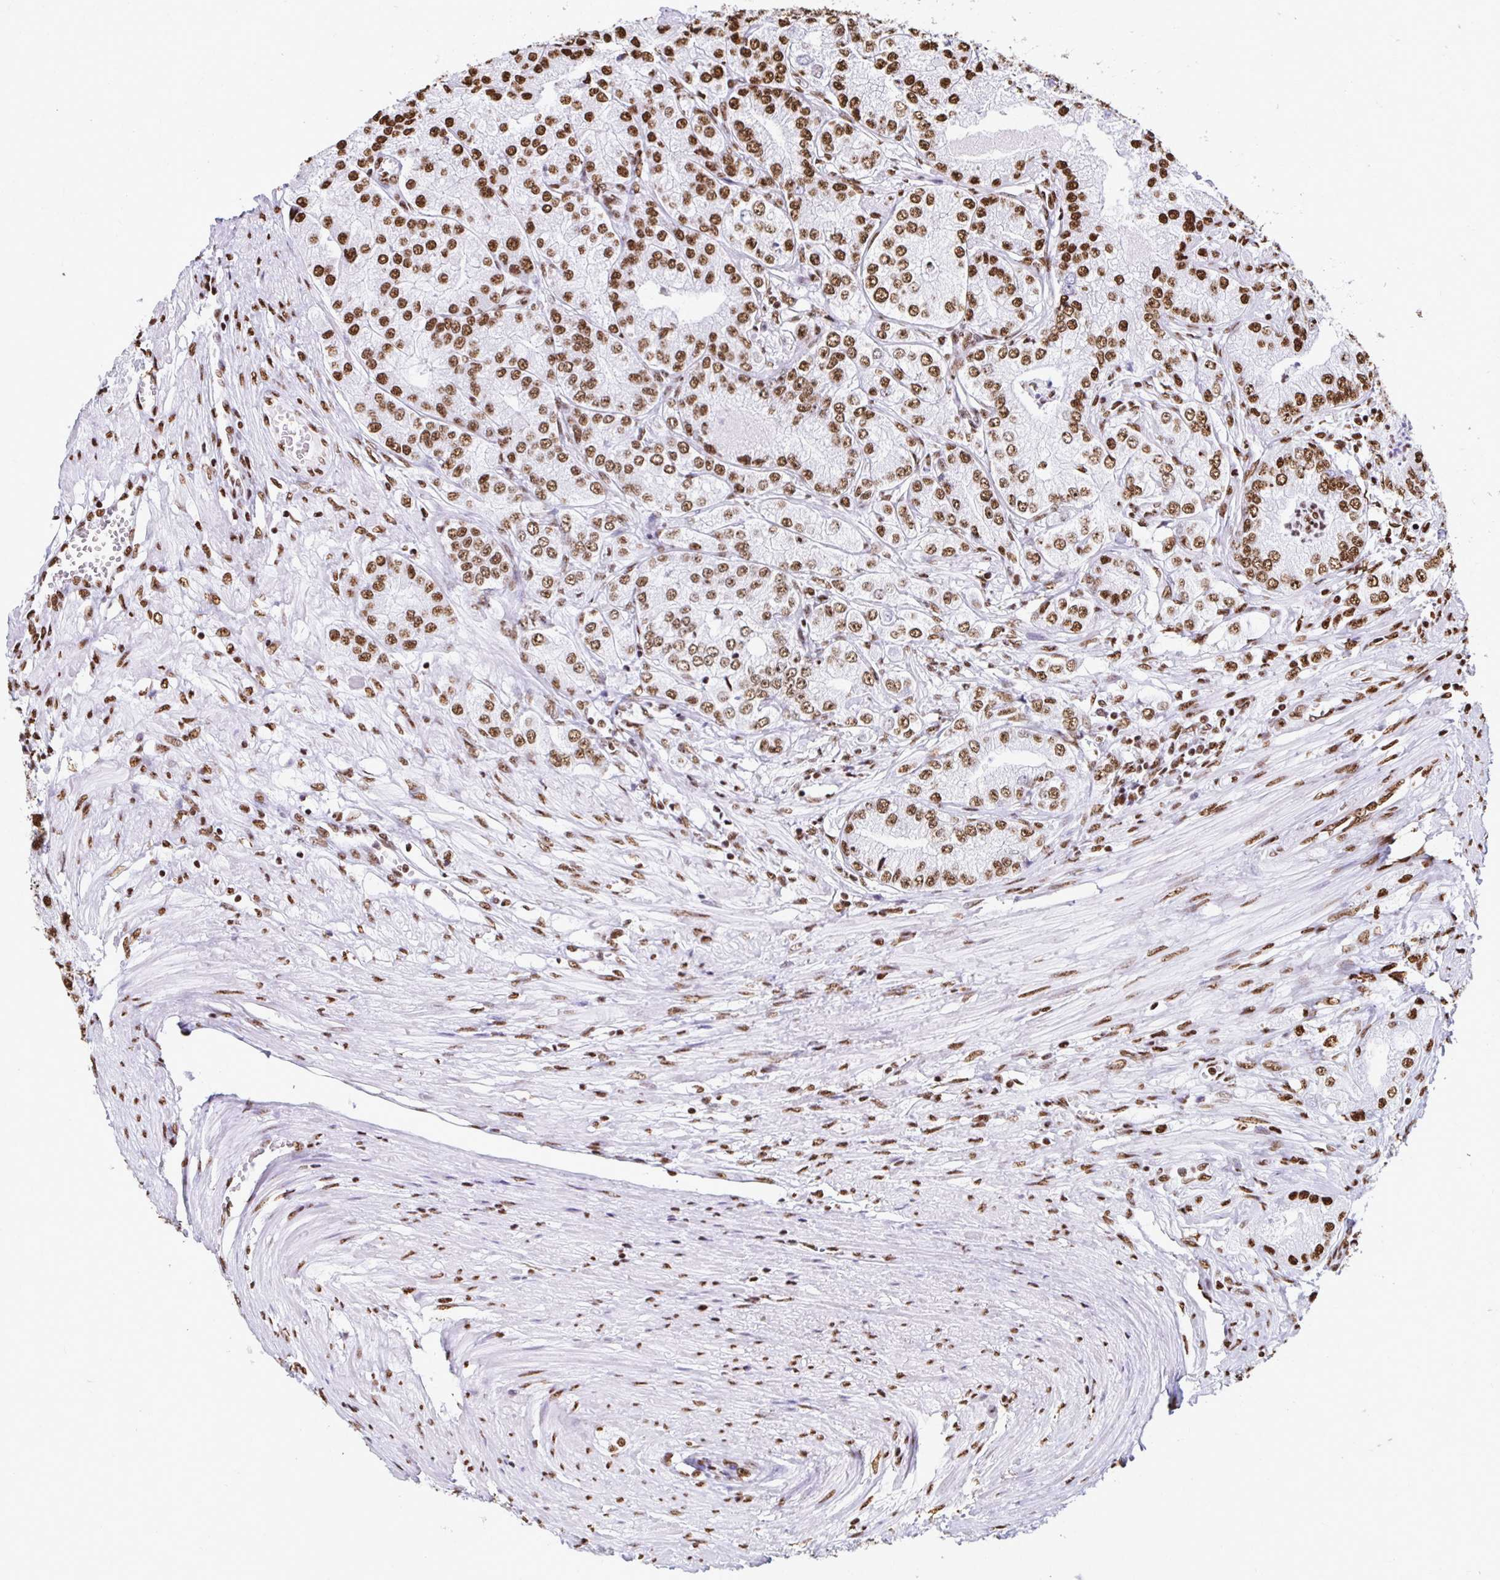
{"staining": {"intensity": "moderate", "quantity": ">75%", "location": "nuclear"}, "tissue": "prostate cancer", "cell_type": "Tumor cells", "image_type": "cancer", "snomed": [{"axis": "morphology", "description": "Adenocarcinoma, High grade"}, {"axis": "topography", "description": "Prostate"}], "caption": "Immunohistochemistry of human prostate cancer (high-grade adenocarcinoma) shows medium levels of moderate nuclear positivity in about >75% of tumor cells. Immunohistochemistry (ihc) stains the protein of interest in brown and the nuclei are stained blue.", "gene": "NONO", "patient": {"sex": "male", "age": 61}}